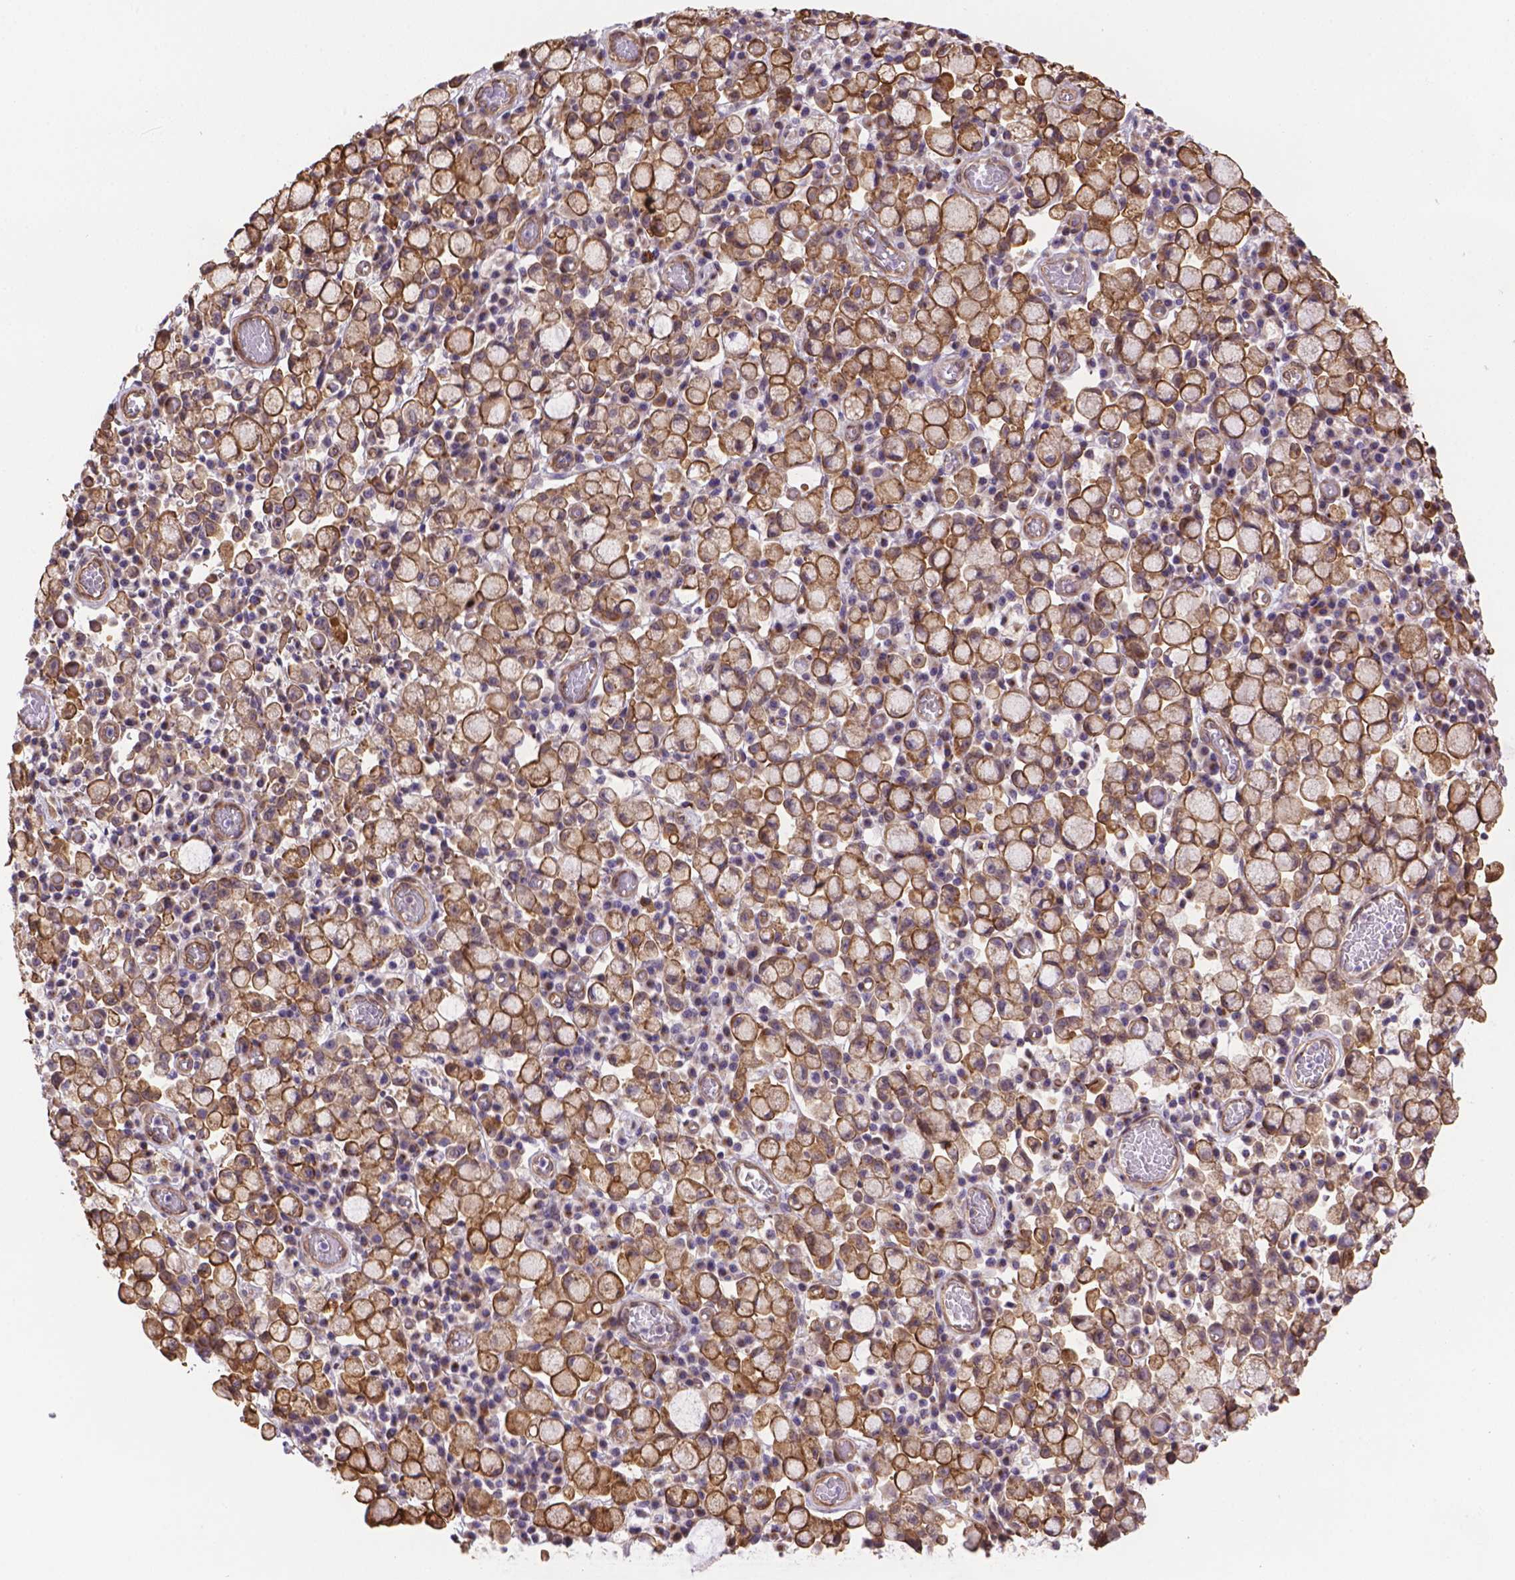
{"staining": {"intensity": "weak", "quantity": ">75%", "location": "cytoplasmic/membranous"}, "tissue": "stomach cancer", "cell_type": "Tumor cells", "image_type": "cancer", "snomed": [{"axis": "morphology", "description": "Adenocarcinoma, NOS"}, {"axis": "topography", "description": "Stomach"}], "caption": "Immunohistochemistry (IHC) staining of stomach cancer, which demonstrates low levels of weak cytoplasmic/membranous staining in approximately >75% of tumor cells indicating weak cytoplasmic/membranous protein staining. The staining was performed using DAB (brown) for protein detection and nuclei were counterstained in hematoxylin (blue).", "gene": "YAP1", "patient": {"sex": "male", "age": 58}}